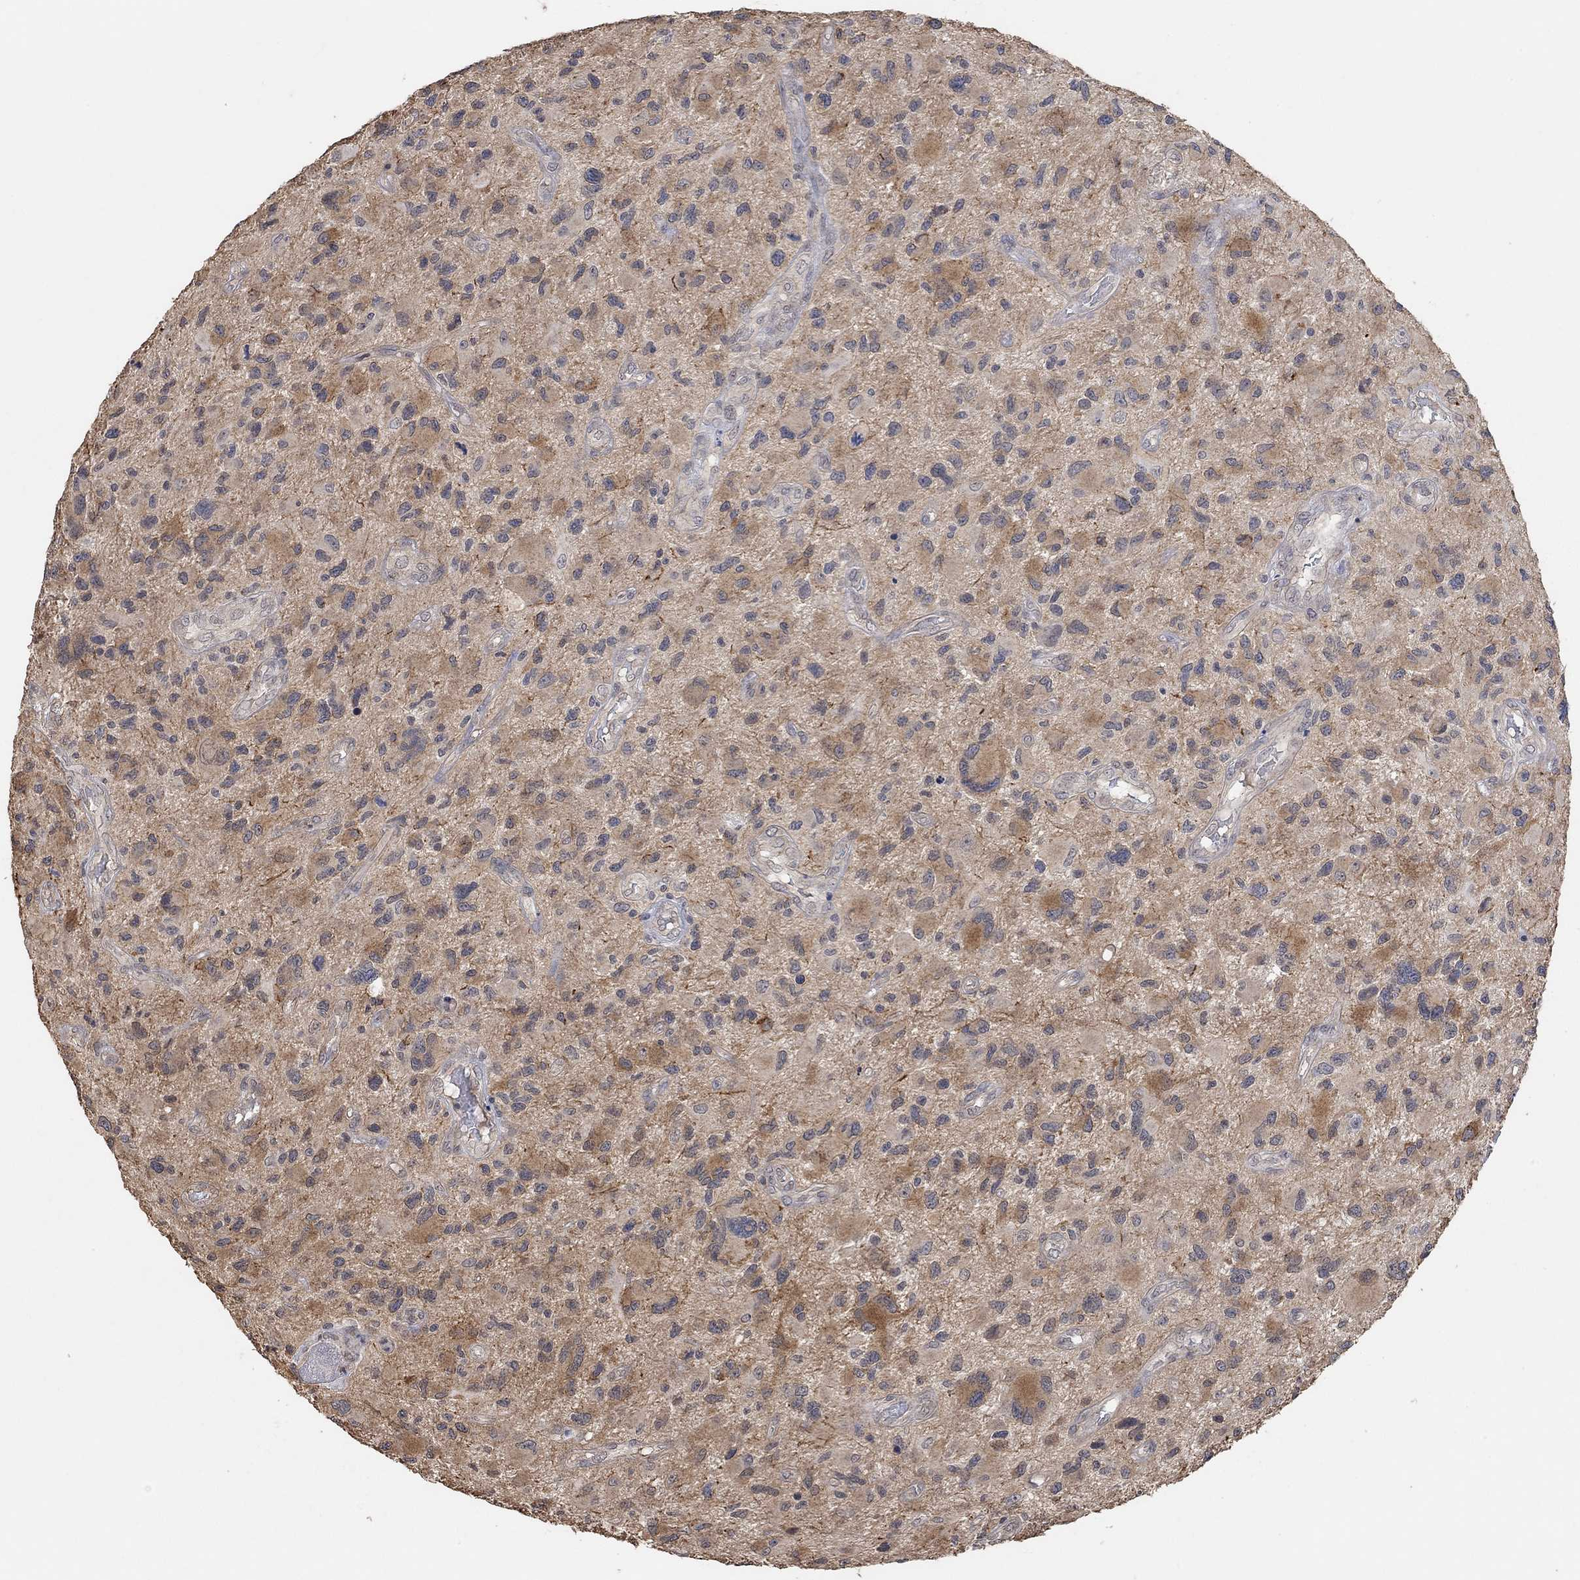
{"staining": {"intensity": "negative", "quantity": "none", "location": "none"}, "tissue": "glioma", "cell_type": "Tumor cells", "image_type": "cancer", "snomed": [{"axis": "morphology", "description": "Glioma, malignant, NOS"}, {"axis": "morphology", "description": "Glioma, malignant, High grade"}, {"axis": "topography", "description": "Brain"}], "caption": "Immunohistochemical staining of human glioma (malignant) demonstrates no significant staining in tumor cells. (DAB immunohistochemistry, high magnification).", "gene": "UNC5B", "patient": {"sex": "female", "age": 71}}